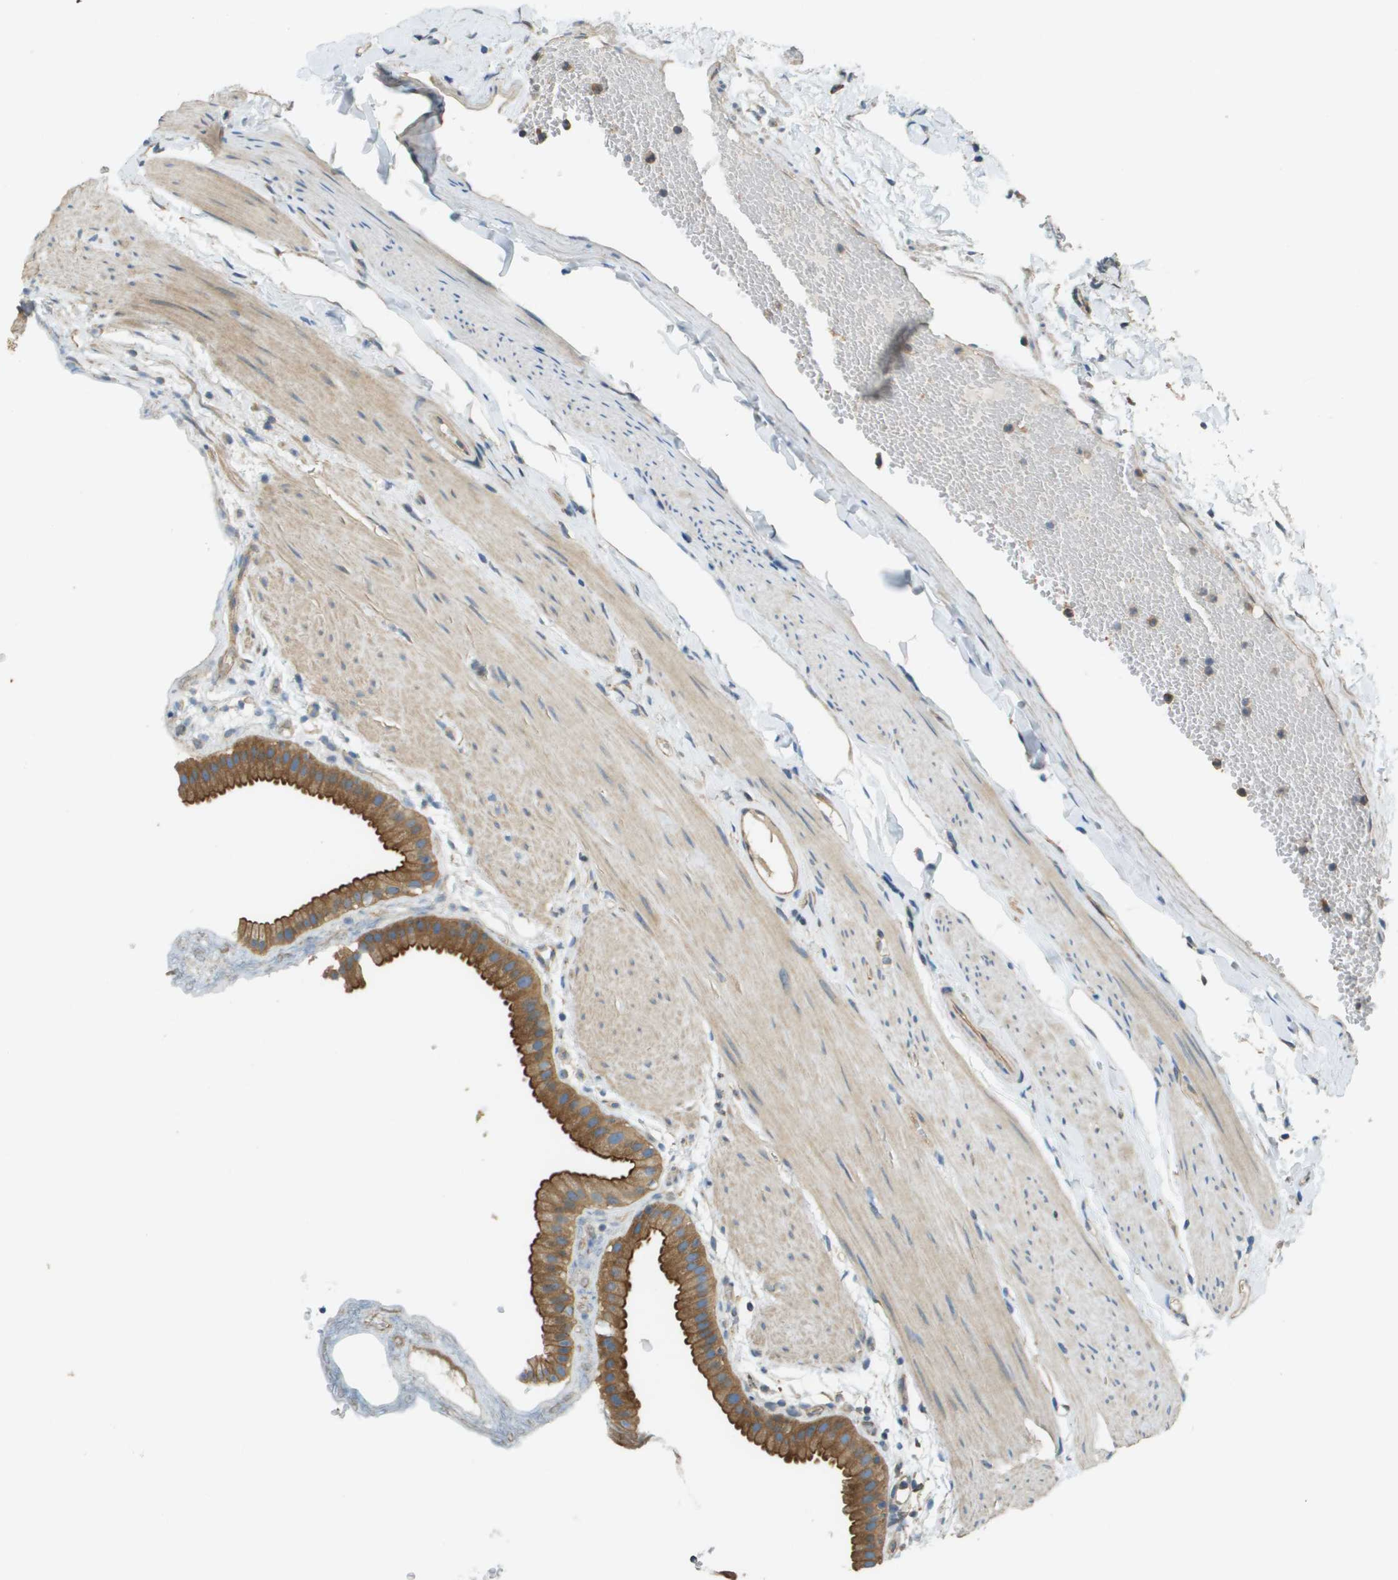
{"staining": {"intensity": "moderate", "quantity": ">75%", "location": "cytoplasmic/membranous"}, "tissue": "gallbladder", "cell_type": "Glandular cells", "image_type": "normal", "snomed": [{"axis": "morphology", "description": "Normal tissue, NOS"}, {"axis": "topography", "description": "Gallbladder"}], "caption": "About >75% of glandular cells in unremarkable human gallbladder exhibit moderate cytoplasmic/membranous protein staining as visualized by brown immunohistochemical staining.", "gene": "DNAJB11", "patient": {"sex": "female", "age": 64}}